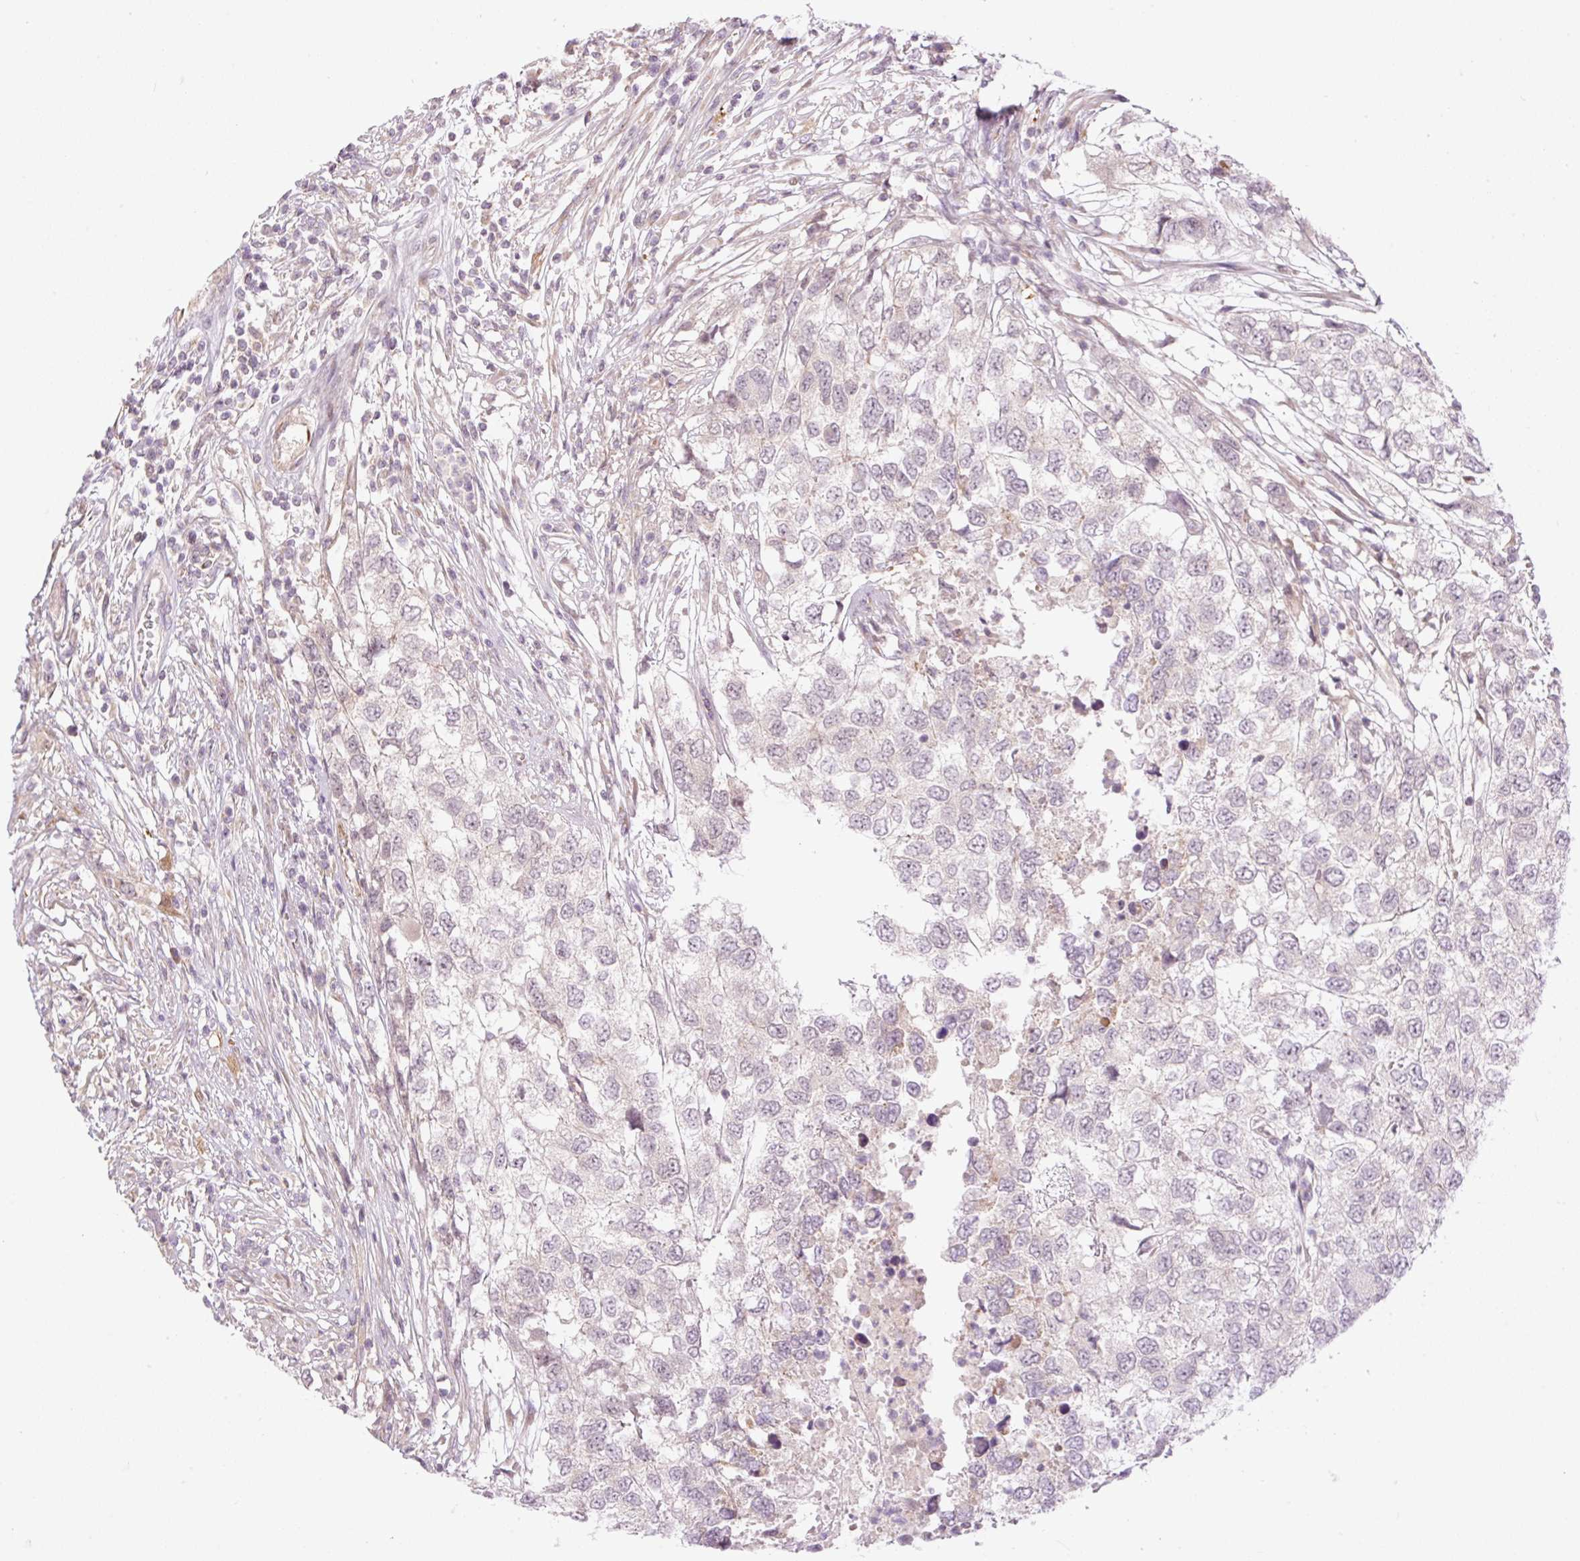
{"staining": {"intensity": "weak", "quantity": "<25%", "location": "nuclear"}, "tissue": "testis cancer", "cell_type": "Tumor cells", "image_type": "cancer", "snomed": [{"axis": "morphology", "description": "Carcinoma, Embryonal, NOS"}, {"axis": "topography", "description": "Testis"}], "caption": "A high-resolution photomicrograph shows IHC staining of testis embryonal carcinoma, which displays no significant expression in tumor cells. (Stains: DAB (3,3'-diaminobenzidine) IHC with hematoxylin counter stain, Microscopy: brightfield microscopy at high magnification).", "gene": "ZNF394", "patient": {"sex": "male", "age": 83}}